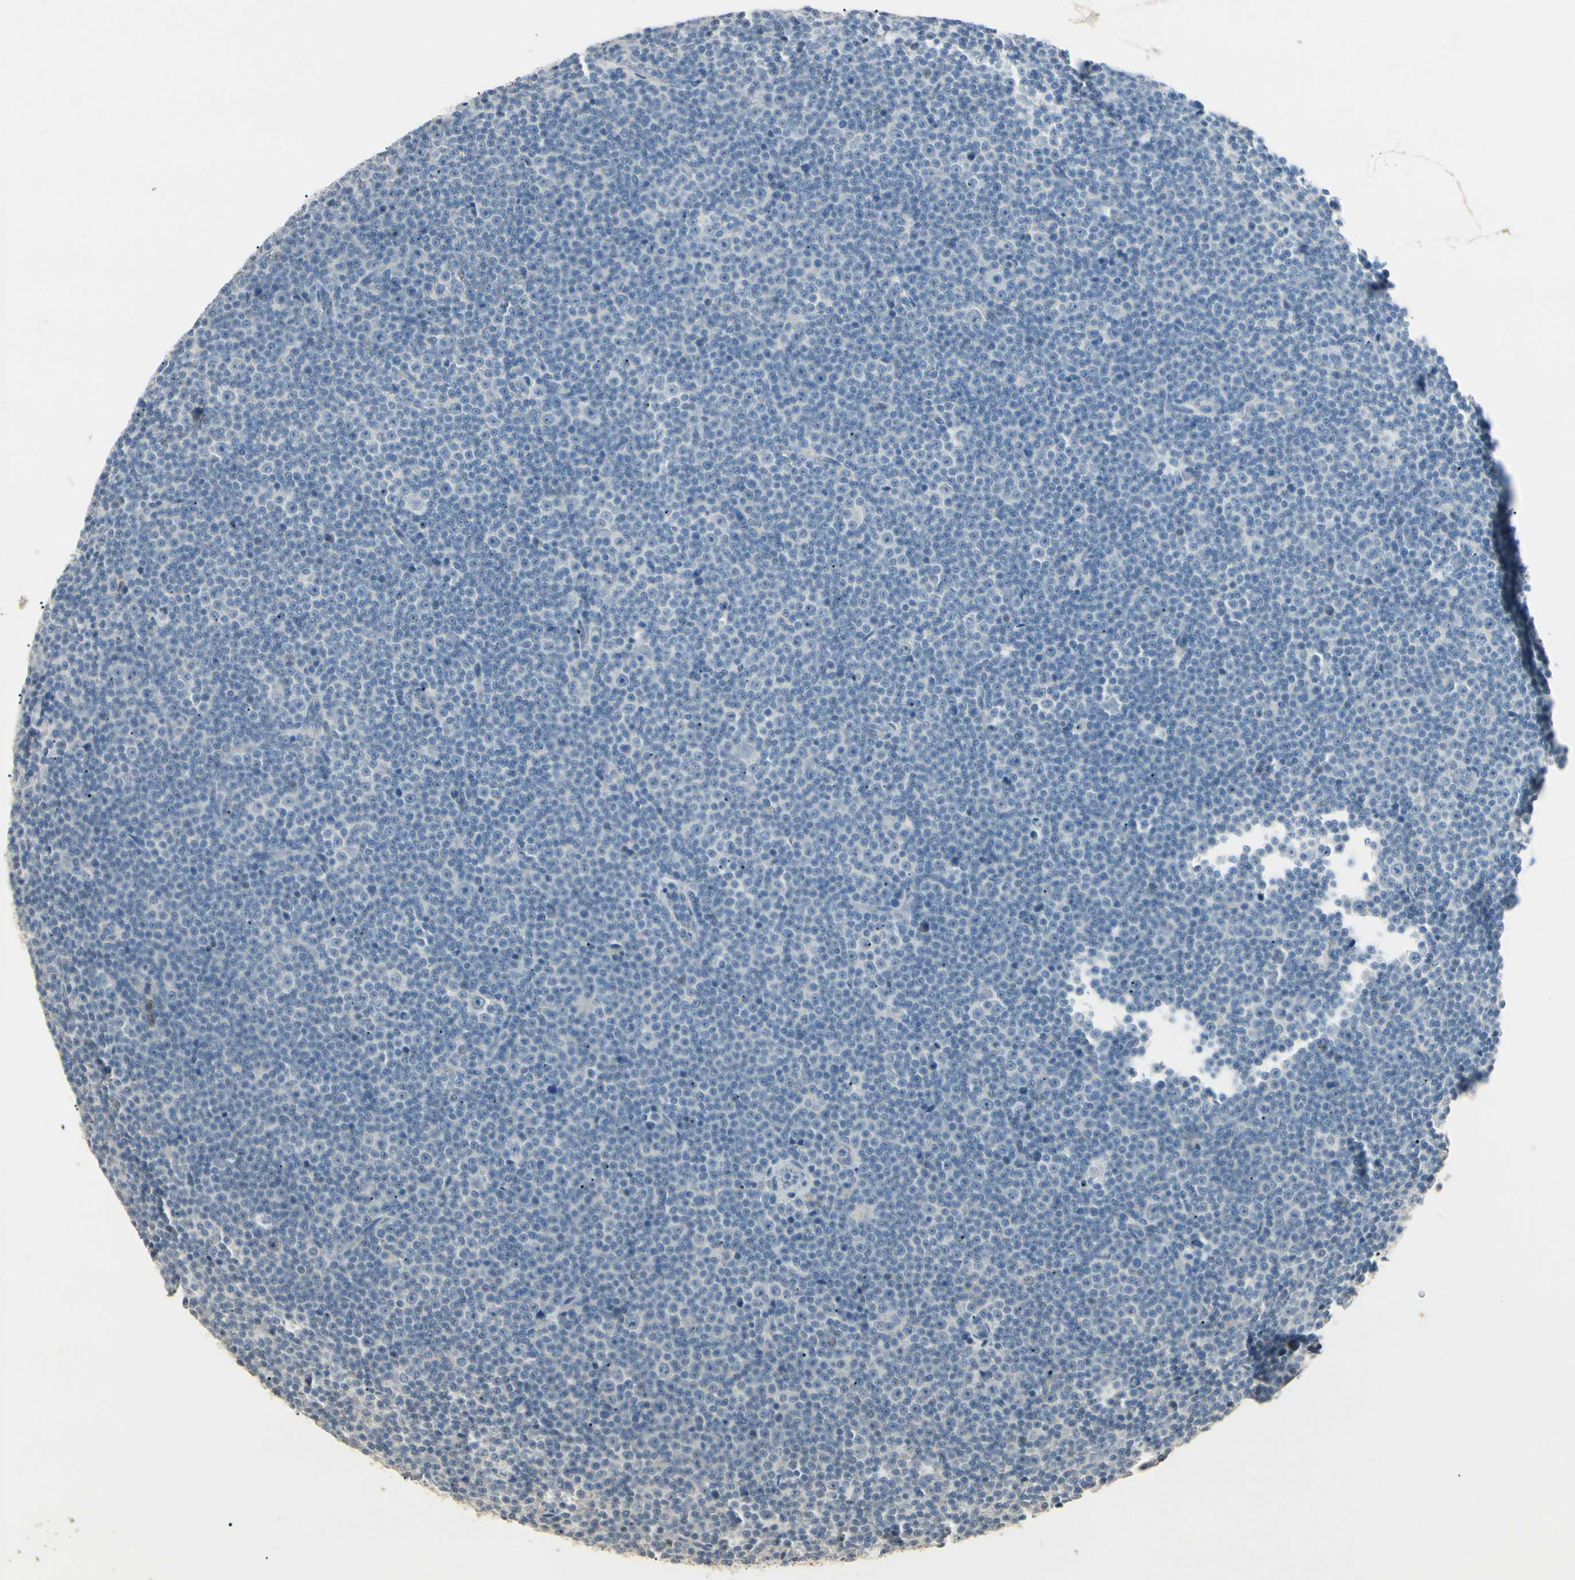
{"staining": {"intensity": "negative", "quantity": "none", "location": "none"}, "tissue": "lymphoma", "cell_type": "Tumor cells", "image_type": "cancer", "snomed": [{"axis": "morphology", "description": "Malignant lymphoma, non-Hodgkin's type, Low grade"}, {"axis": "topography", "description": "Lymph node"}], "caption": "A high-resolution photomicrograph shows immunohistochemistry (IHC) staining of malignant lymphoma, non-Hodgkin's type (low-grade), which demonstrates no significant positivity in tumor cells.", "gene": "GNE", "patient": {"sex": "female", "age": 67}}